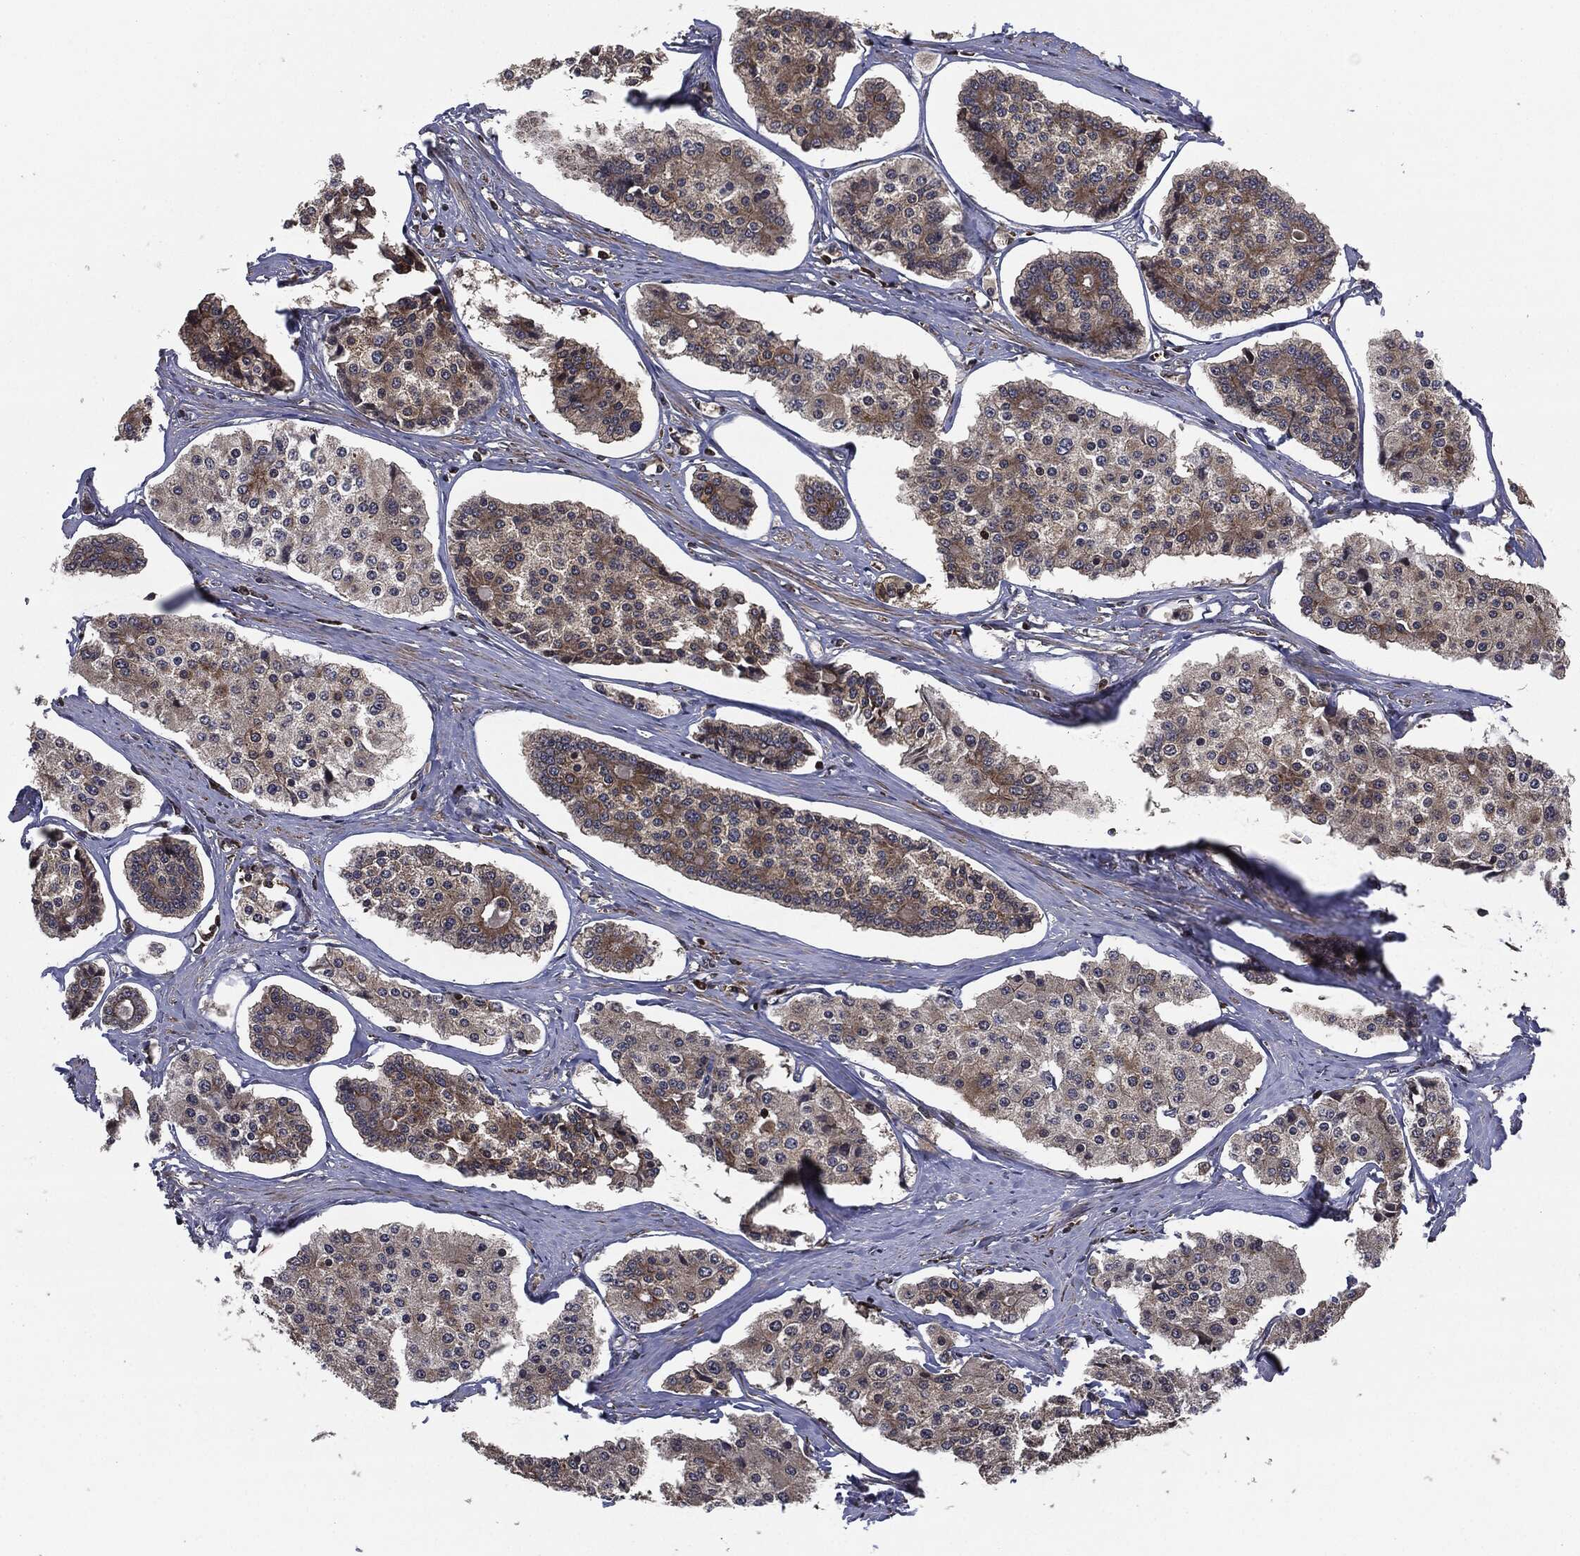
{"staining": {"intensity": "moderate", "quantity": "25%-75%", "location": "cytoplasmic/membranous"}, "tissue": "carcinoid", "cell_type": "Tumor cells", "image_type": "cancer", "snomed": [{"axis": "morphology", "description": "Carcinoid, malignant, NOS"}, {"axis": "topography", "description": "Small intestine"}], "caption": "High-power microscopy captured an IHC histopathology image of carcinoid, revealing moderate cytoplasmic/membranous positivity in approximately 25%-75% of tumor cells.", "gene": "UBR1", "patient": {"sex": "female", "age": 65}}